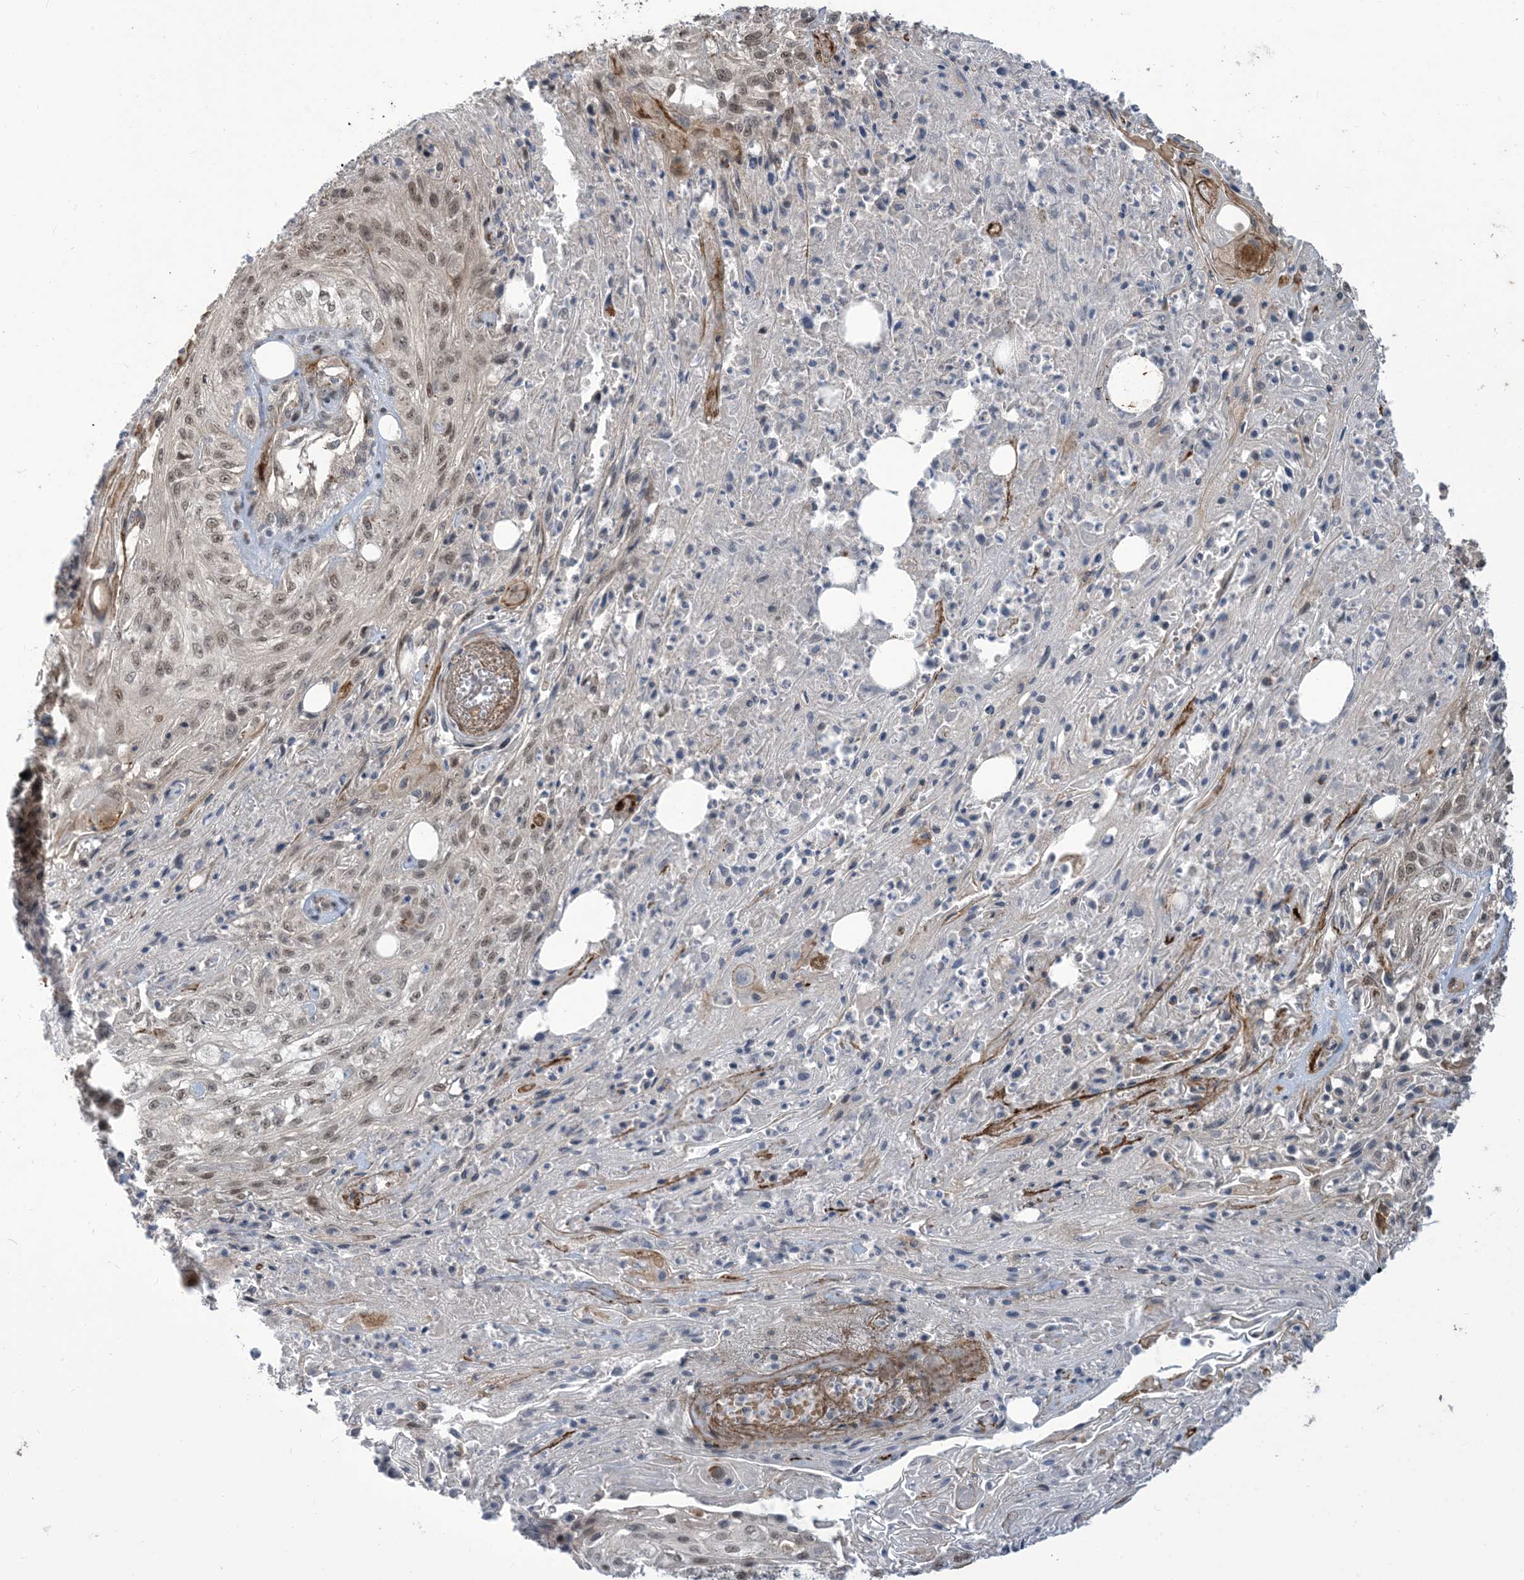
{"staining": {"intensity": "weak", "quantity": ">75%", "location": "nuclear"}, "tissue": "skin cancer", "cell_type": "Tumor cells", "image_type": "cancer", "snomed": [{"axis": "morphology", "description": "Squamous cell carcinoma, NOS"}, {"axis": "morphology", "description": "Squamous cell carcinoma, metastatic, NOS"}, {"axis": "topography", "description": "Skin"}, {"axis": "topography", "description": "Lymph node"}], "caption": "The micrograph demonstrates a brown stain indicating the presence of a protein in the nuclear of tumor cells in skin cancer (squamous cell carcinoma).", "gene": "LAGE3", "patient": {"sex": "male", "age": 75}}